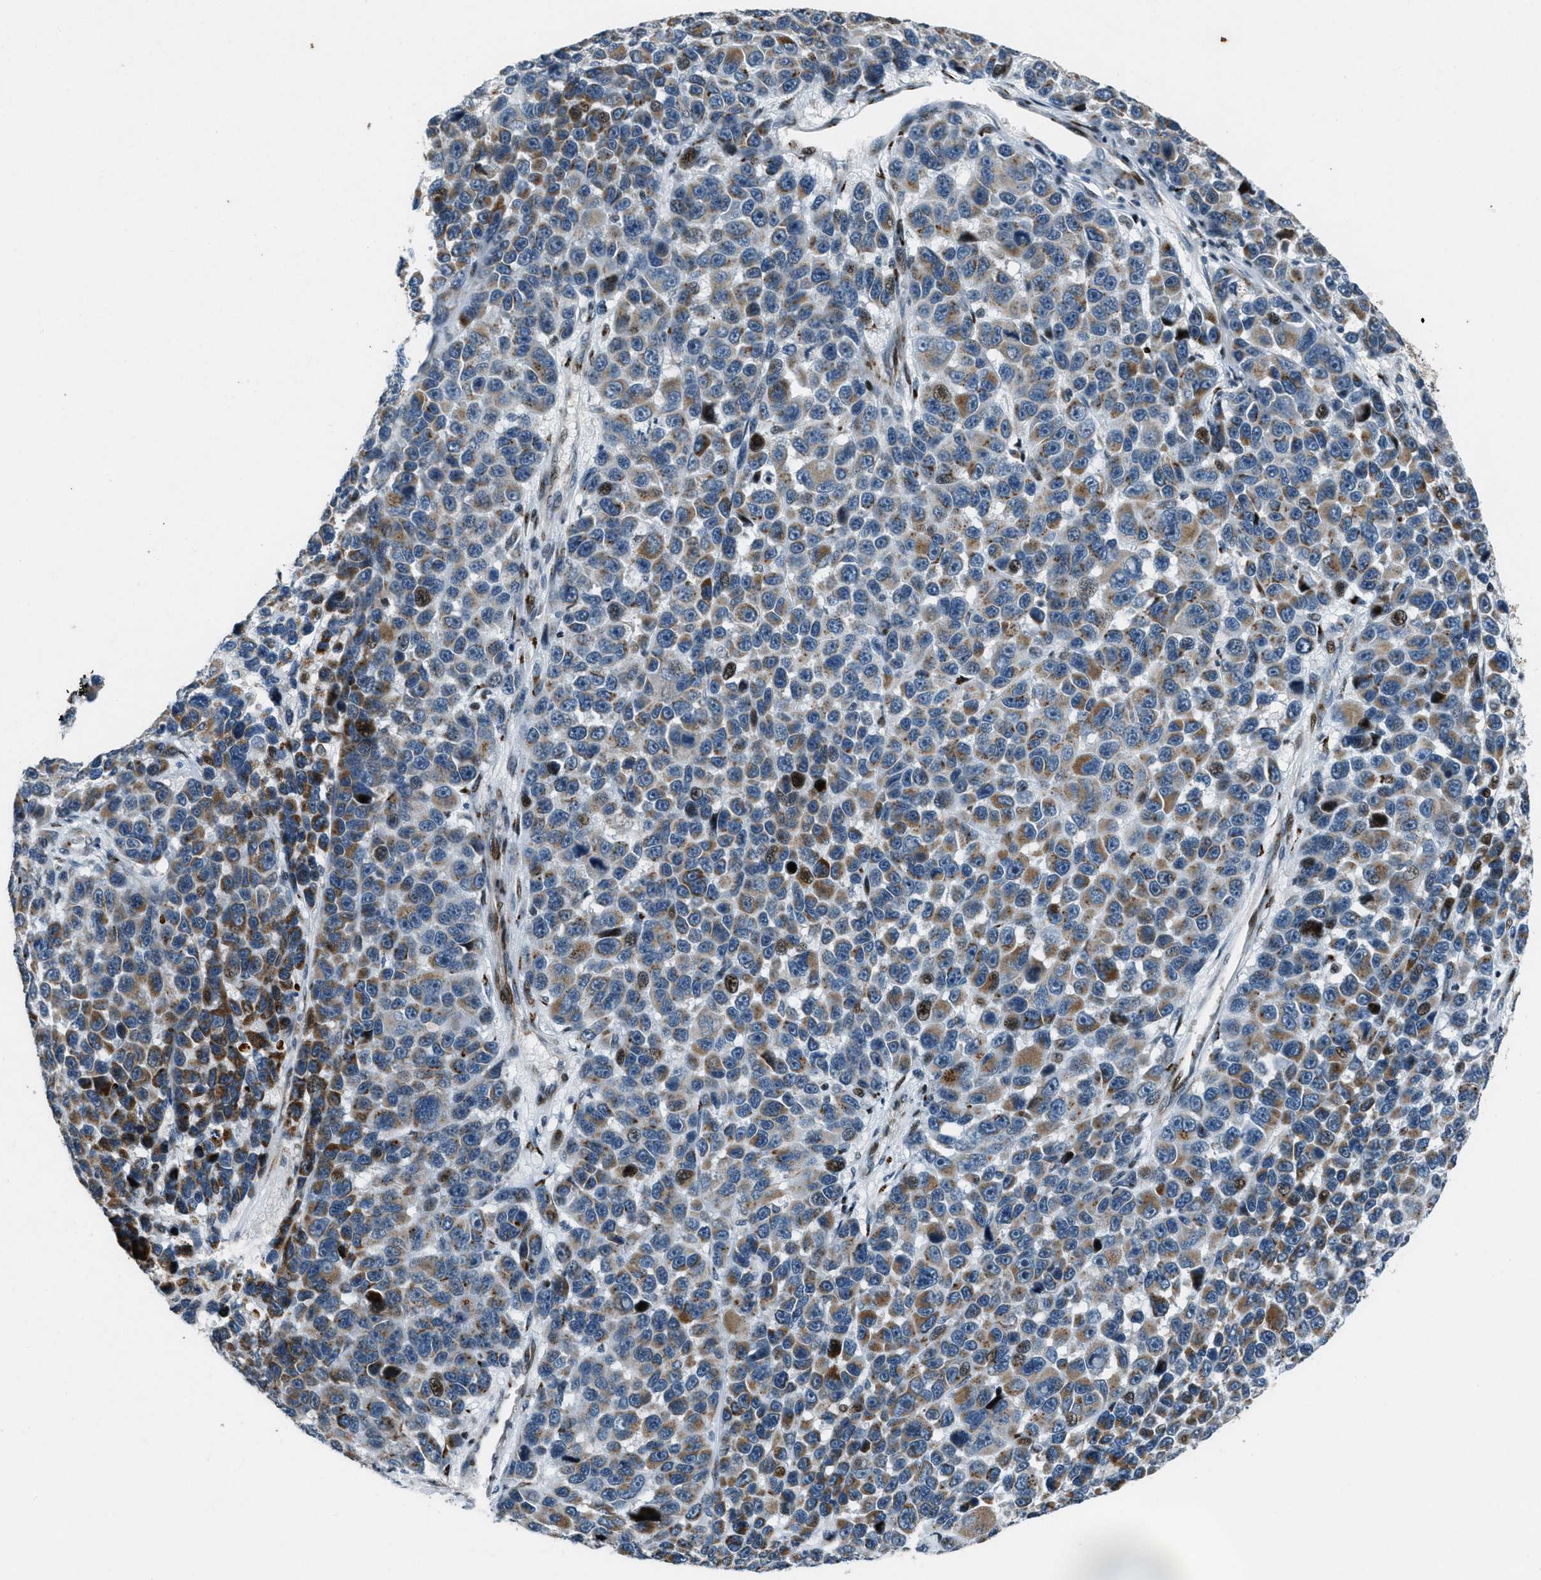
{"staining": {"intensity": "moderate", "quantity": "25%-75%", "location": "cytoplasmic/membranous,nuclear"}, "tissue": "melanoma", "cell_type": "Tumor cells", "image_type": "cancer", "snomed": [{"axis": "morphology", "description": "Malignant melanoma, NOS"}, {"axis": "topography", "description": "Skin"}], "caption": "A photomicrograph of malignant melanoma stained for a protein demonstrates moderate cytoplasmic/membranous and nuclear brown staining in tumor cells.", "gene": "GPC6", "patient": {"sex": "male", "age": 53}}